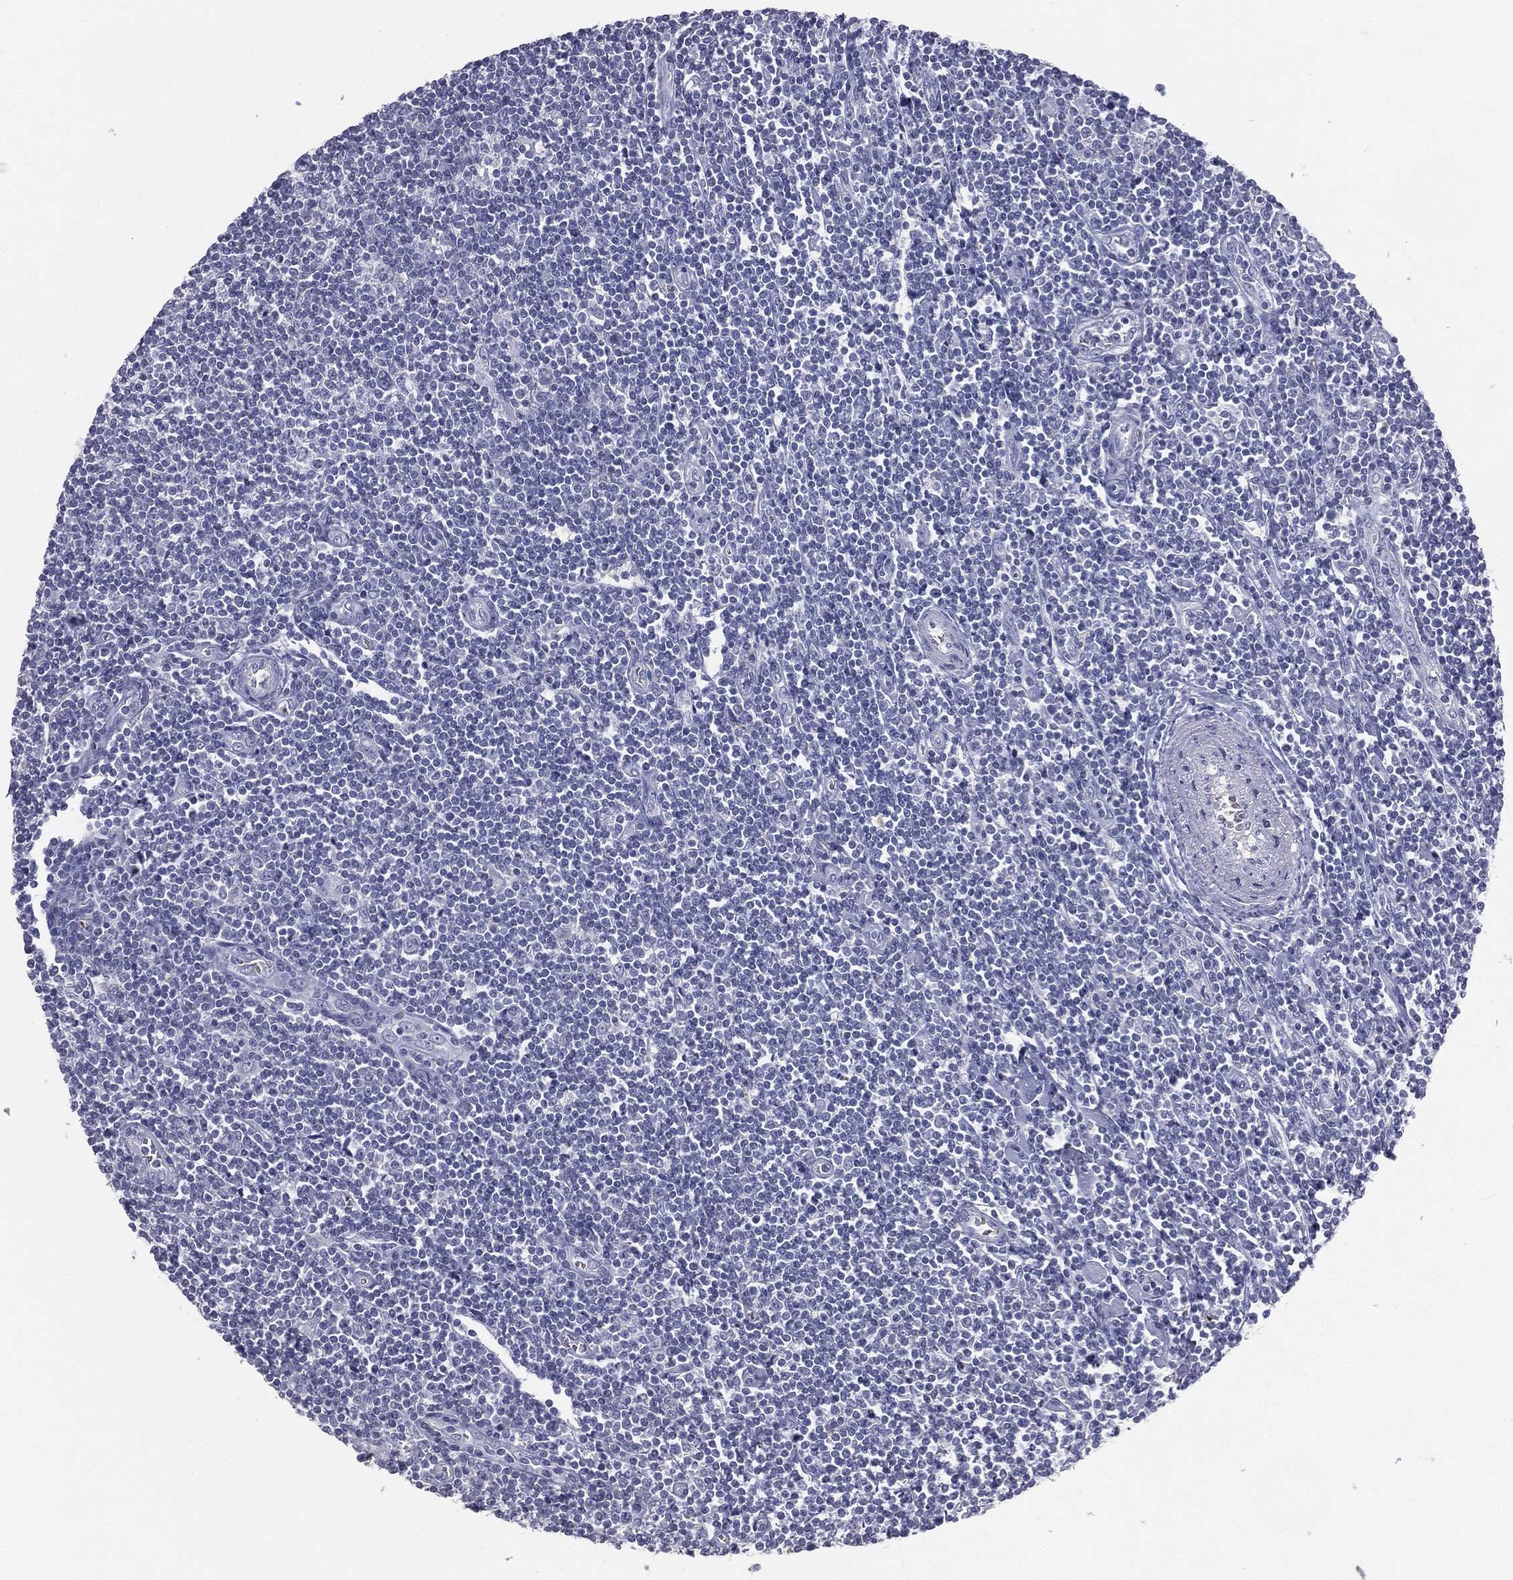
{"staining": {"intensity": "negative", "quantity": "none", "location": "none"}, "tissue": "lymphoma", "cell_type": "Tumor cells", "image_type": "cancer", "snomed": [{"axis": "morphology", "description": "Hodgkin's disease, NOS"}, {"axis": "topography", "description": "Lymph node"}], "caption": "Image shows no significant protein expression in tumor cells of Hodgkin's disease.", "gene": "ESX1", "patient": {"sex": "male", "age": 40}}